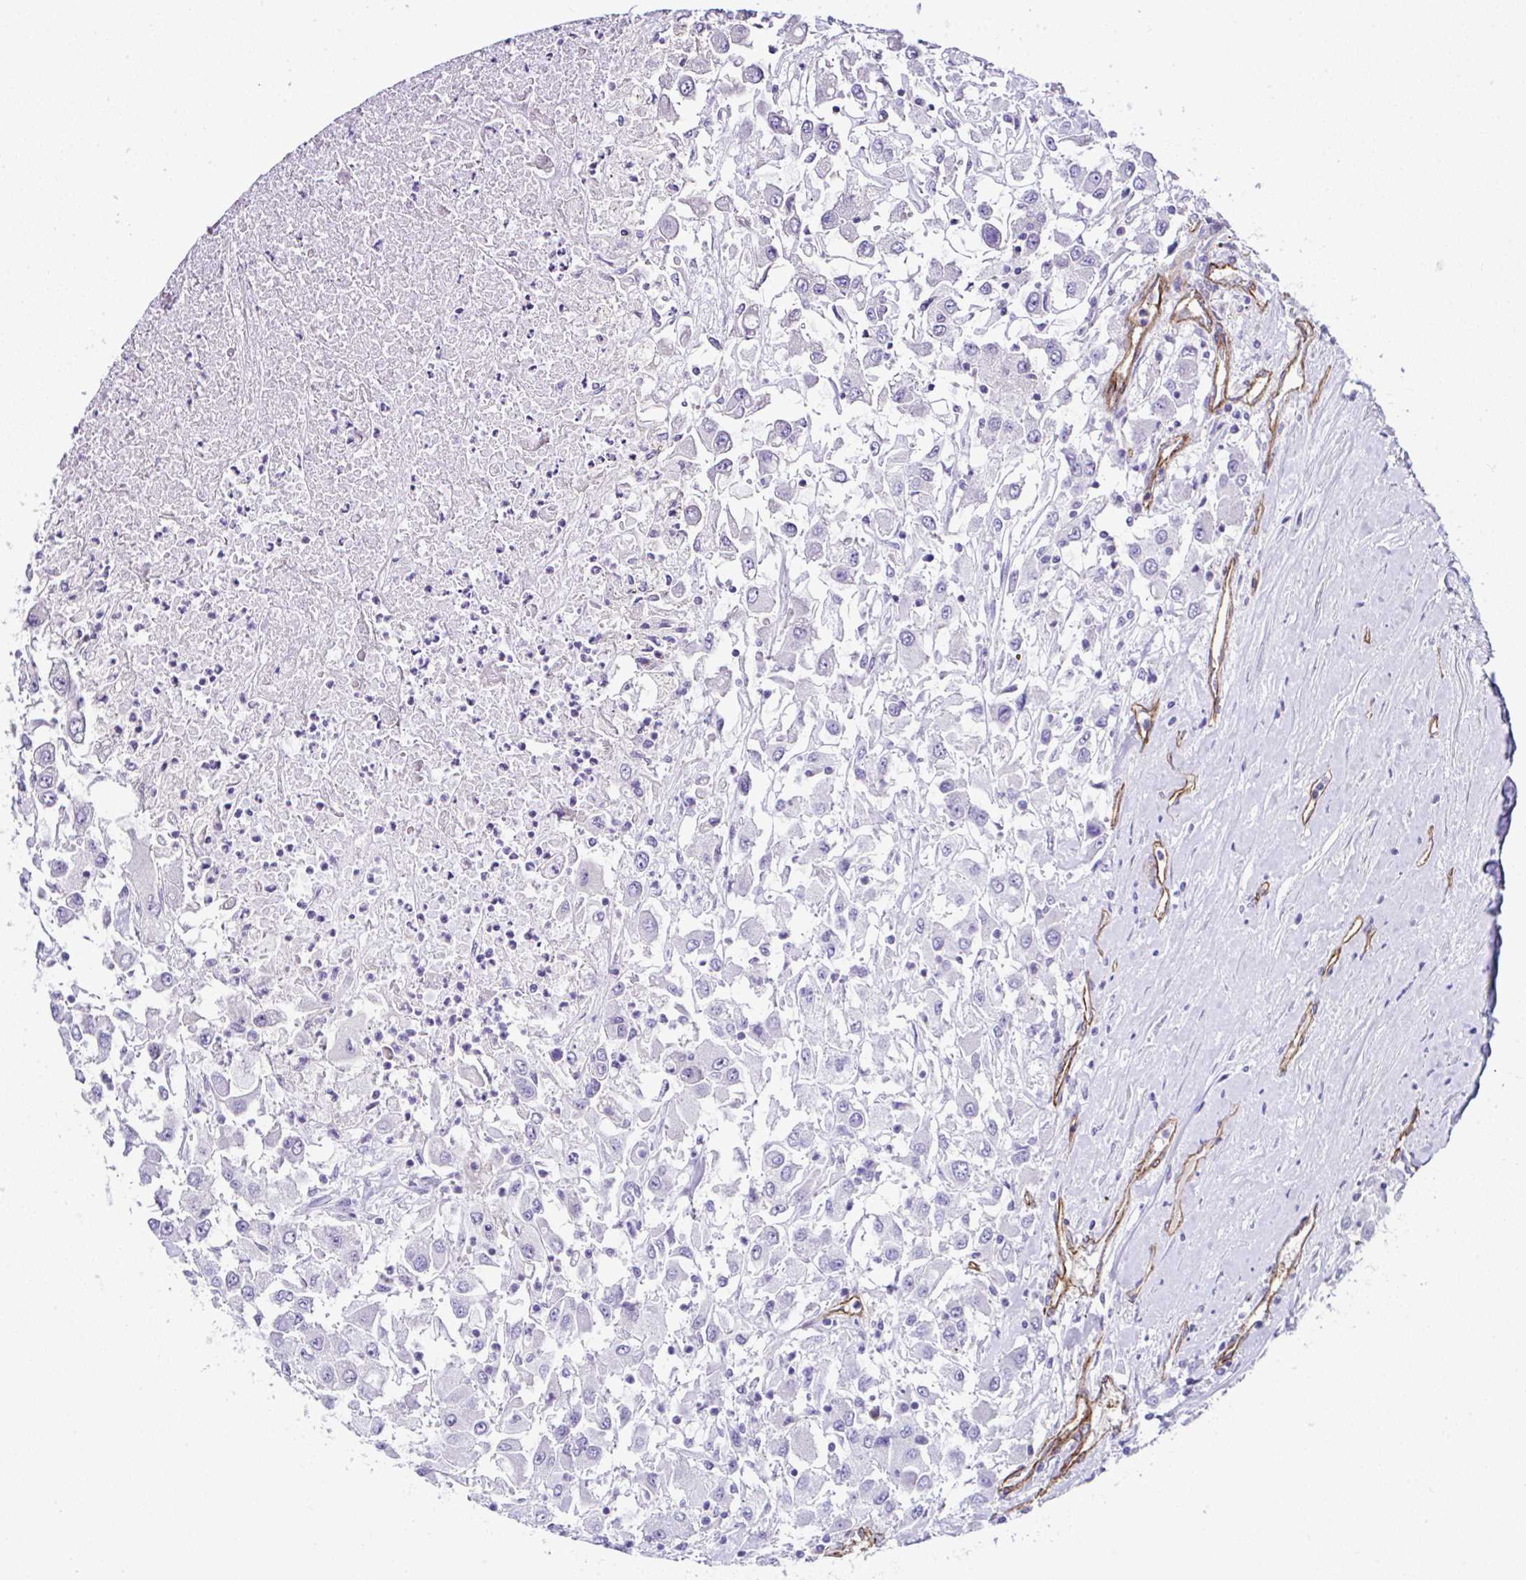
{"staining": {"intensity": "negative", "quantity": "none", "location": "none"}, "tissue": "renal cancer", "cell_type": "Tumor cells", "image_type": "cancer", "snomed": [{"axis": "morphology", "description": "Adenocarcinoma, NOS"}, {"axis": "topography", "description": "Kidney"}], "caption": "A high-resolution histopathology image shows immunohistochemistry (IHC) staining of renal adenocarcinoma, which demonstrates no significant staining in tumor cells.", "gene": "FBXO34", "patient": {"sex": "female", "age": 67}}